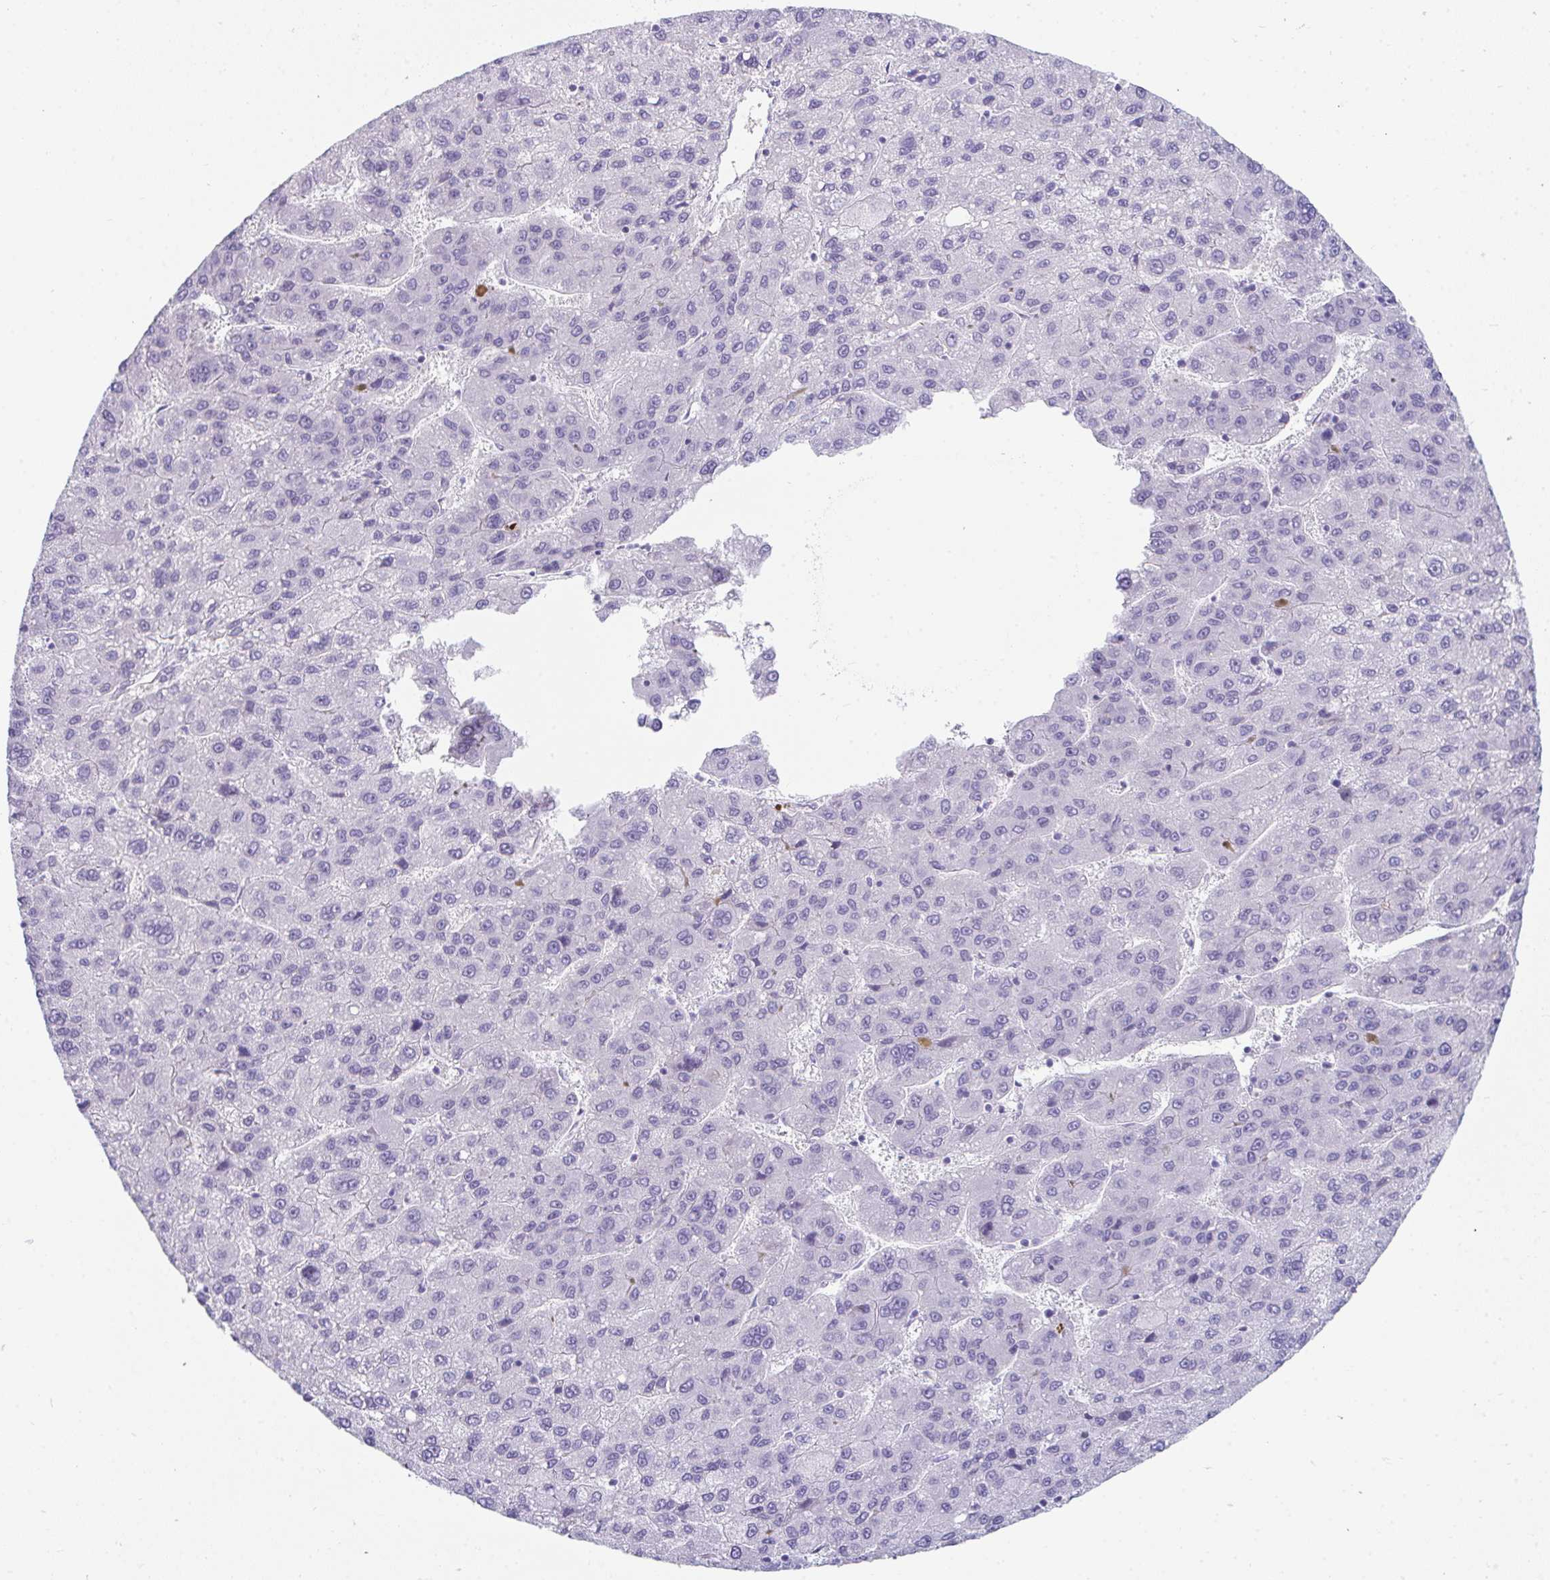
{"staining": {"intensity": "negative", "quantity": "none", "location": "none"}, "tissue": "liver cancer", "cell_type": "Tumor cells", "image_type": "cancer", "snomed": [{"axis": "morphology", "description": "Carcinoma, Hepatocellular, NOS"}, {"axis": "topography", "description": "Liver"}], "caption": "Protein analysis of hepatocellular carcinoma (liver) demonstrates no significant positivity in tumor cells.", "gene": "TTC30B", "patient": {"sex": "female", "age": 82}}